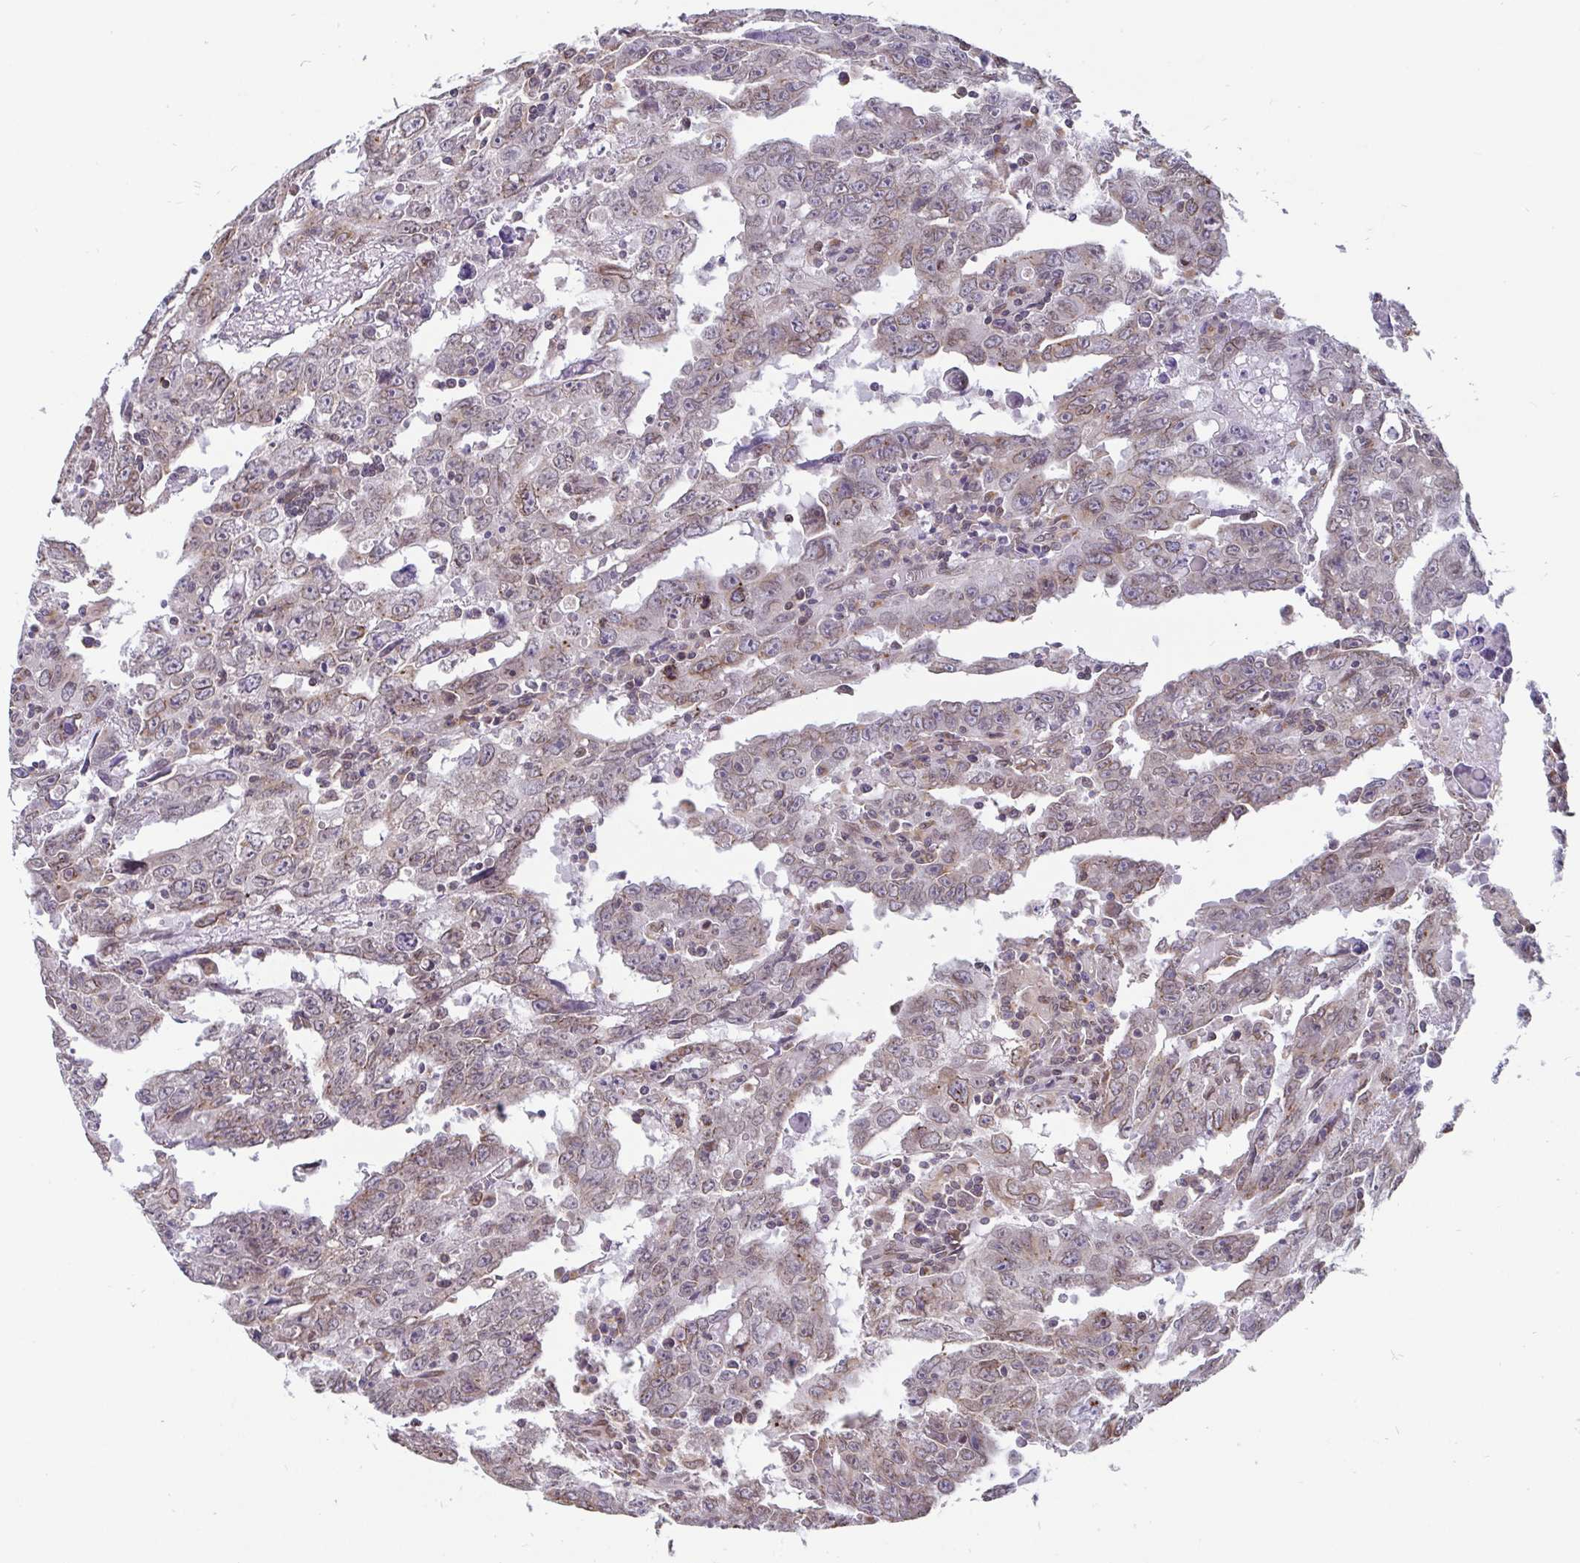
{"staining": {"intensity": "weak", "quantity": "<25%", "location": "cytoplasmic/membranous,nuclear"}, "tissue": "testis cancer", "cell_type": "Tumor cells", "image_type": "cancer", "snomed": [{"axis": "morphology", "description": "Carcinoma, Embryonal, NOS"}, {"axis": "topography", "description": "Testis"}], "caption": "Immunohistochemical staining of testis cancer (embryonal carcinoma) shows no significant expression in tumor cells.", "gene": "EMD", "patient": {"sex": "male", "age": 22}}